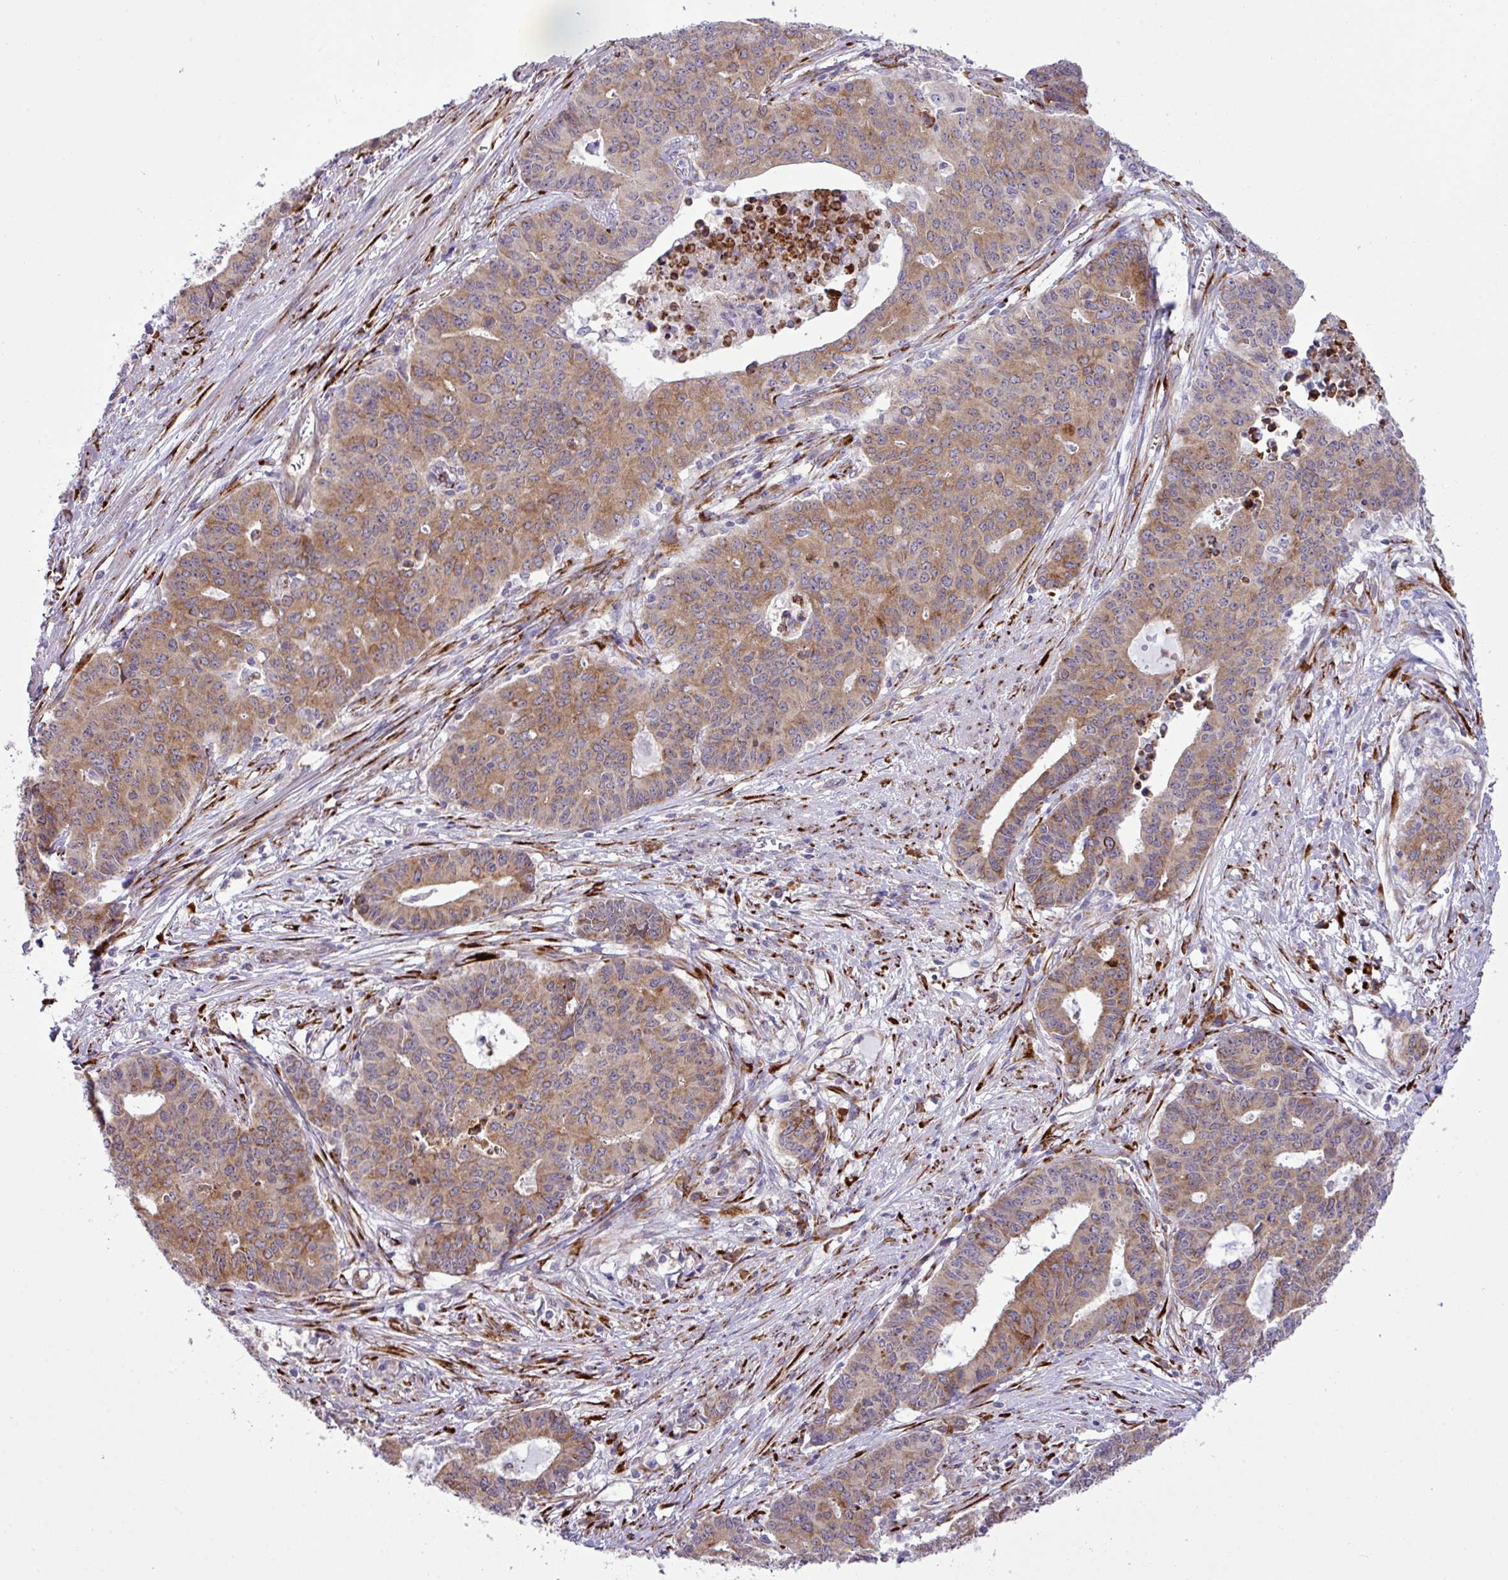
{"staining": {"intensity": "moderate", "quantity": ">75%", "location": "cytoplasmic/membranous"}, "tissue": "endometrial cancer", "cell_type": "Tumor cells", "image_type": "cancer", "snomed": [{"axis": "morphology", "description": "Adenocarcinoma, NOS"}, {"axis": "topography", "description": "Endometrium"}], "caption": "A high-resolution image shows immunohistochemistry staining of endometrial adenocarcinoma, which exhibits moderate cytoplasmic/membranous staining in approximately >75% of tumor cells.", "gene": "CFAP97", "patient": {"sex": "female", "age": 59}}